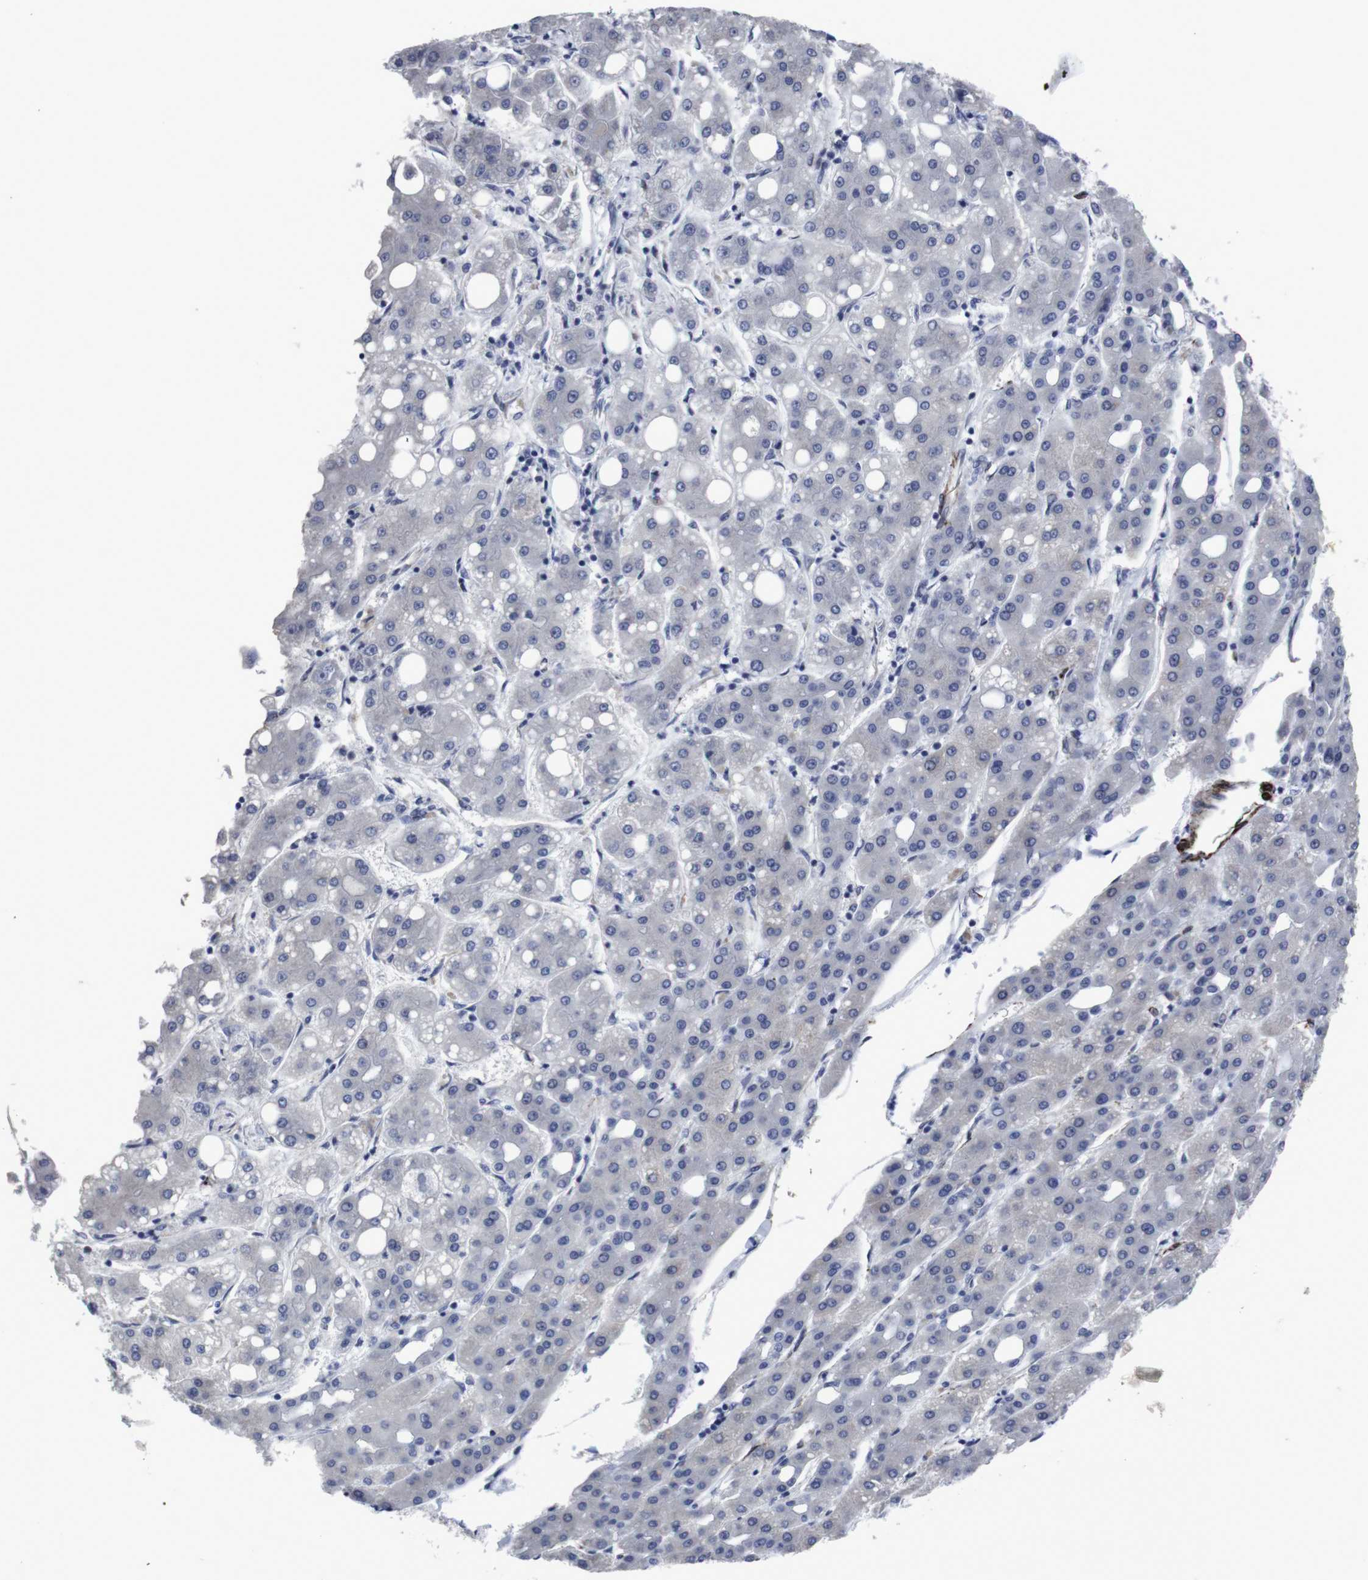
{"staining": {"intensity": "negative", "quantity": "none", "location": "none"}, "tissue": "liver cancer", "cell_type": "Tumor cells", "image_type": "cancer", "snomed": [{"axis": "morphology", "description": "Carcinoma, Hepatocellular, NOS"}, {"axis": "topography", "description": "Liver"}], "caption": "Immunohistochemical staining of liver cancer (hepatocellular carcinoma) demonstrates no significant positivity in tumor cells. (Stains: DAB immunohistochemistry (IHC) with hematoxylin counter stain, Microscopy: brightfield microscopy at high magnification).", "gene": "SNCG", "patient": {"sex": "male", "age": 65}}